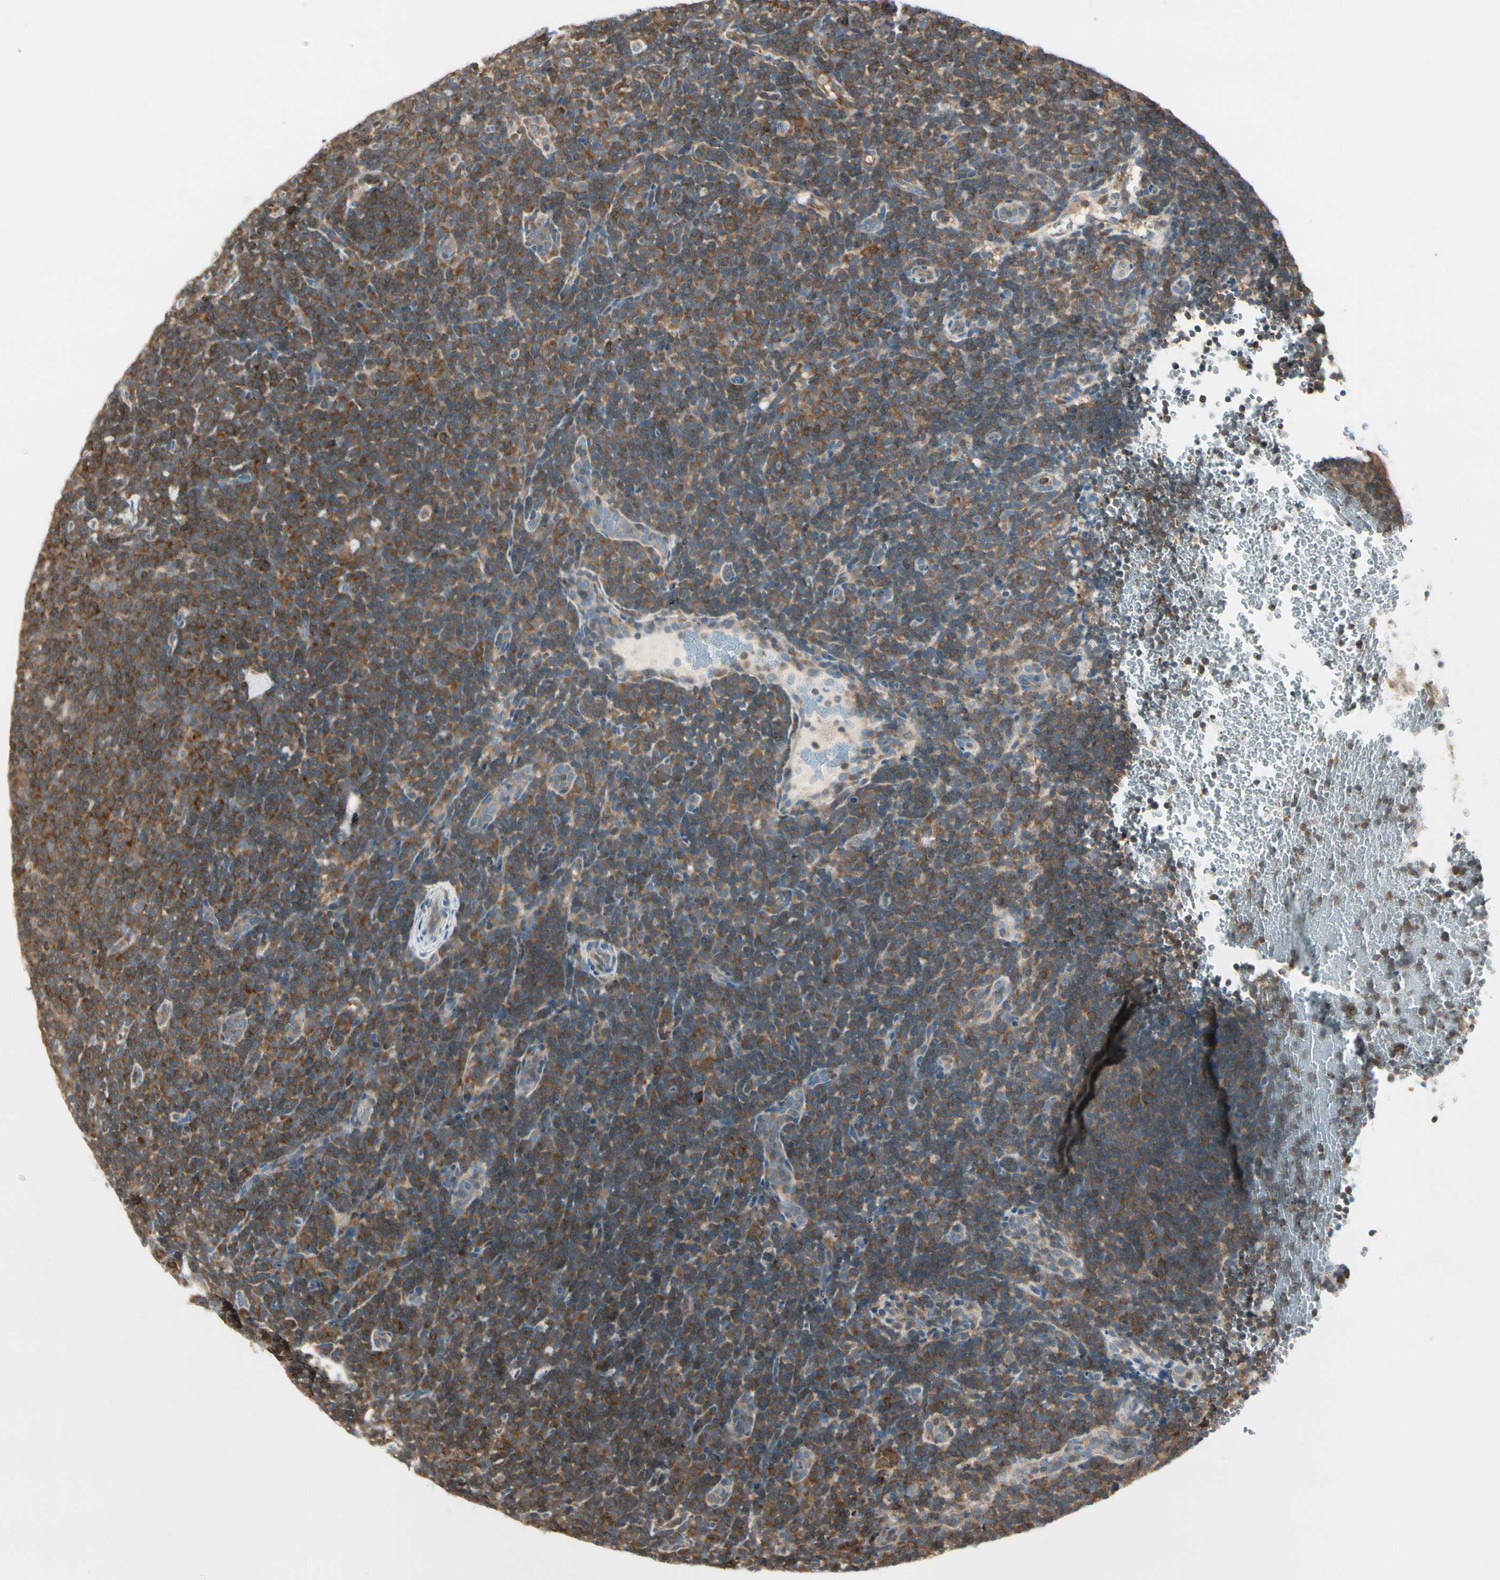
{"staining": {"intensity": "weak", "quantity": ">75%", "location": "cytoplasmic/membranous"}, "tissue": "lymphoma", "cell_type": "Tumor cells", "image_type": "cancer", "snomed": [{"axis": "morphology", "description": "Hodgkin's disease, NOS"}, {"axis": "topography", "description": "Lymph node"}], "caption": "Hodgkin's disease tissue demonstrates weak cytoplasmic/membranous staining in approximately >75% of tumor cells (DAB IHC with brightfield microscopy, high magnification).", "gene": "OXSR1", "patient": {"sex": "female", "age": 57}}